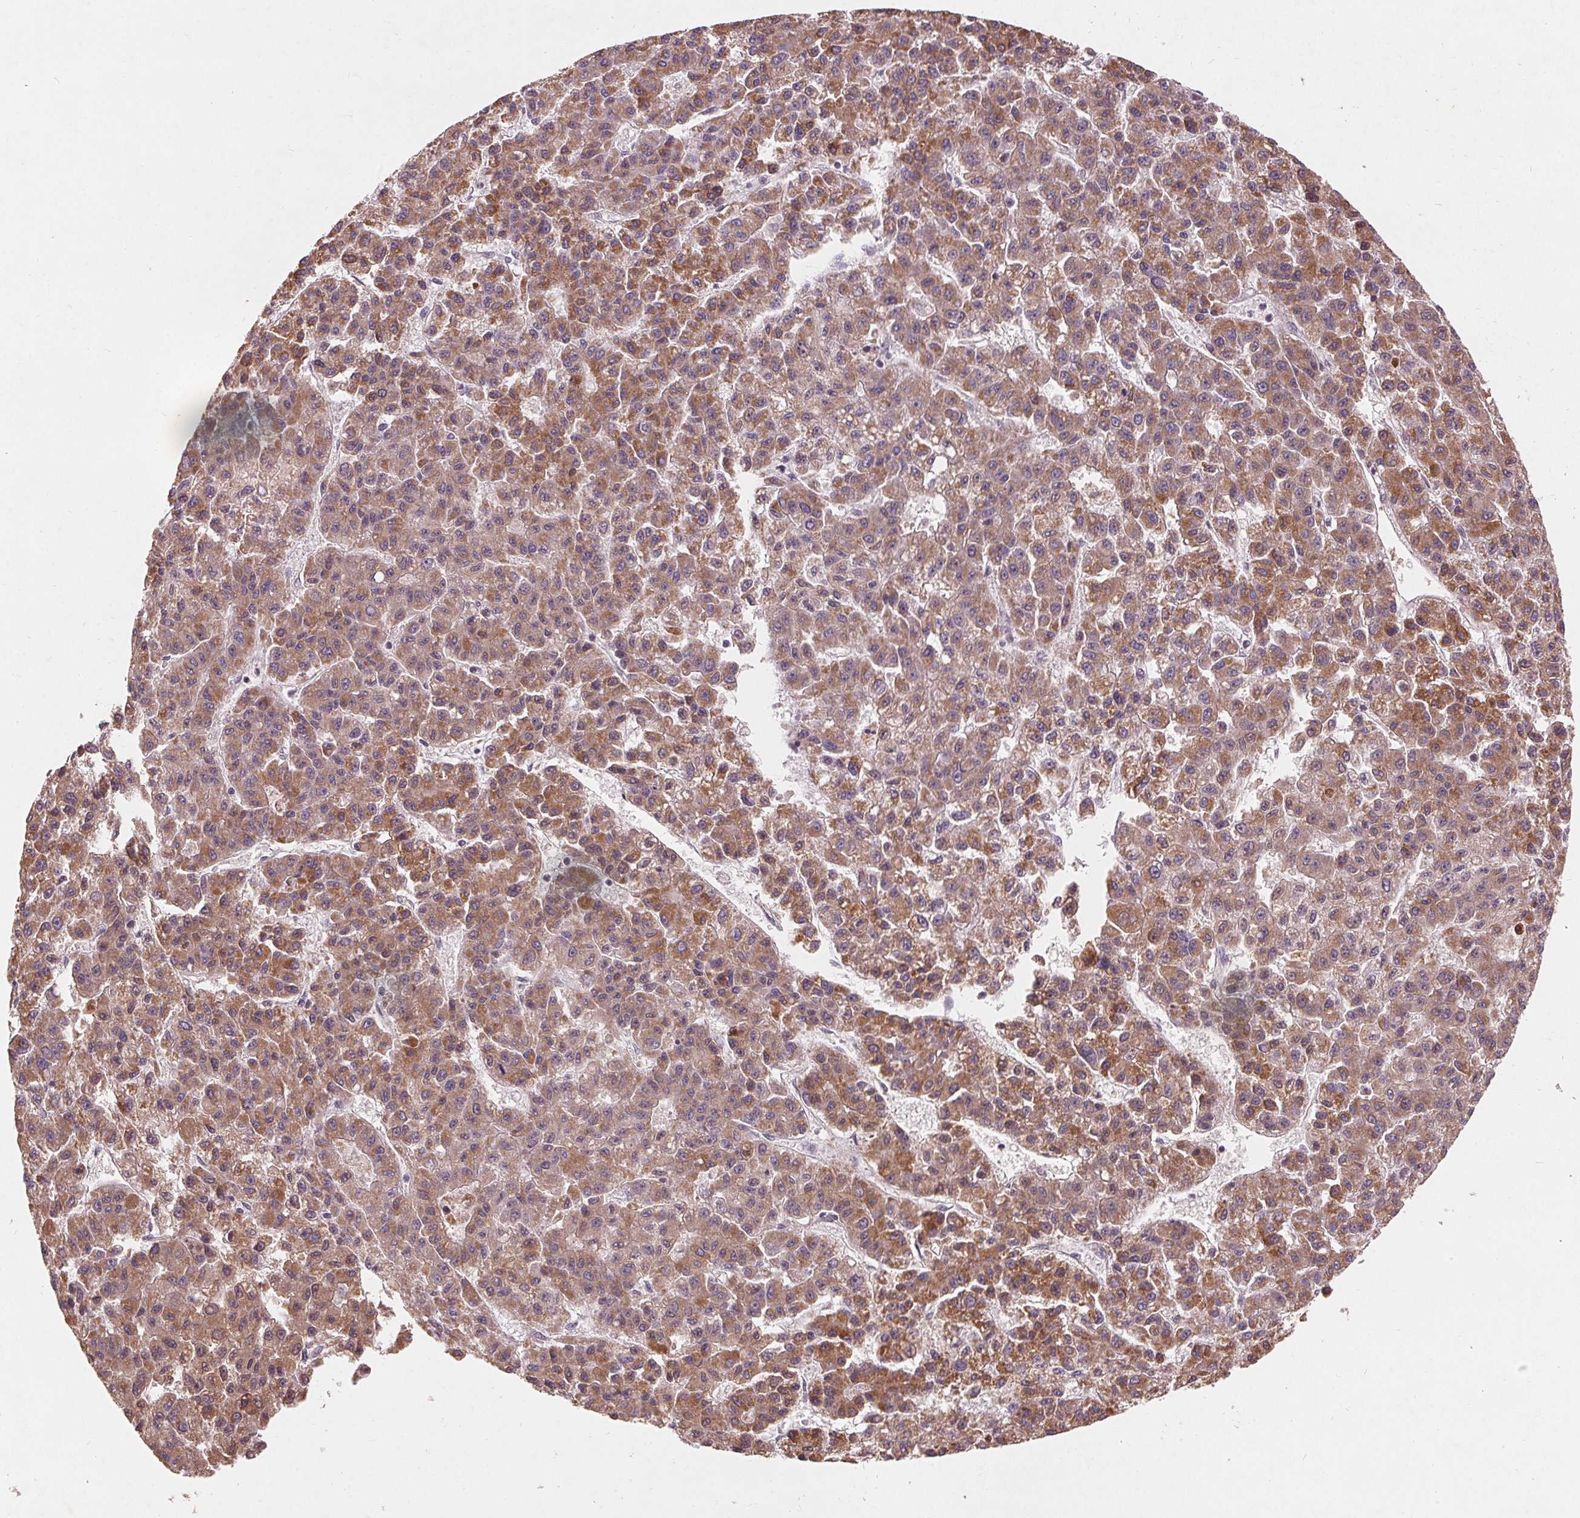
{"staining": {"intensity": "moderate", "quantity": ">75%", "location": "cytoplasmic/membranous"}, "tissue": "liver cancer", "cell_type": "Tumor cells", "image_type": "cancer", "snomed": [{"axis": "morphology", "description": "Carcinoma, Hepatocellular, NOS"}, {"axis": "topography", "description": "Liver"}], "caption": "An immunohistochemistry (IHC) micrograph of tumor tissue is shown. Protein staining in brown labels moderate cytoplasmic/membranous positivity in liver hepatocellular carcinoma within tumor cells.", "gene": "TRIM60", "patient": {"sex": "male", "age": 70}}